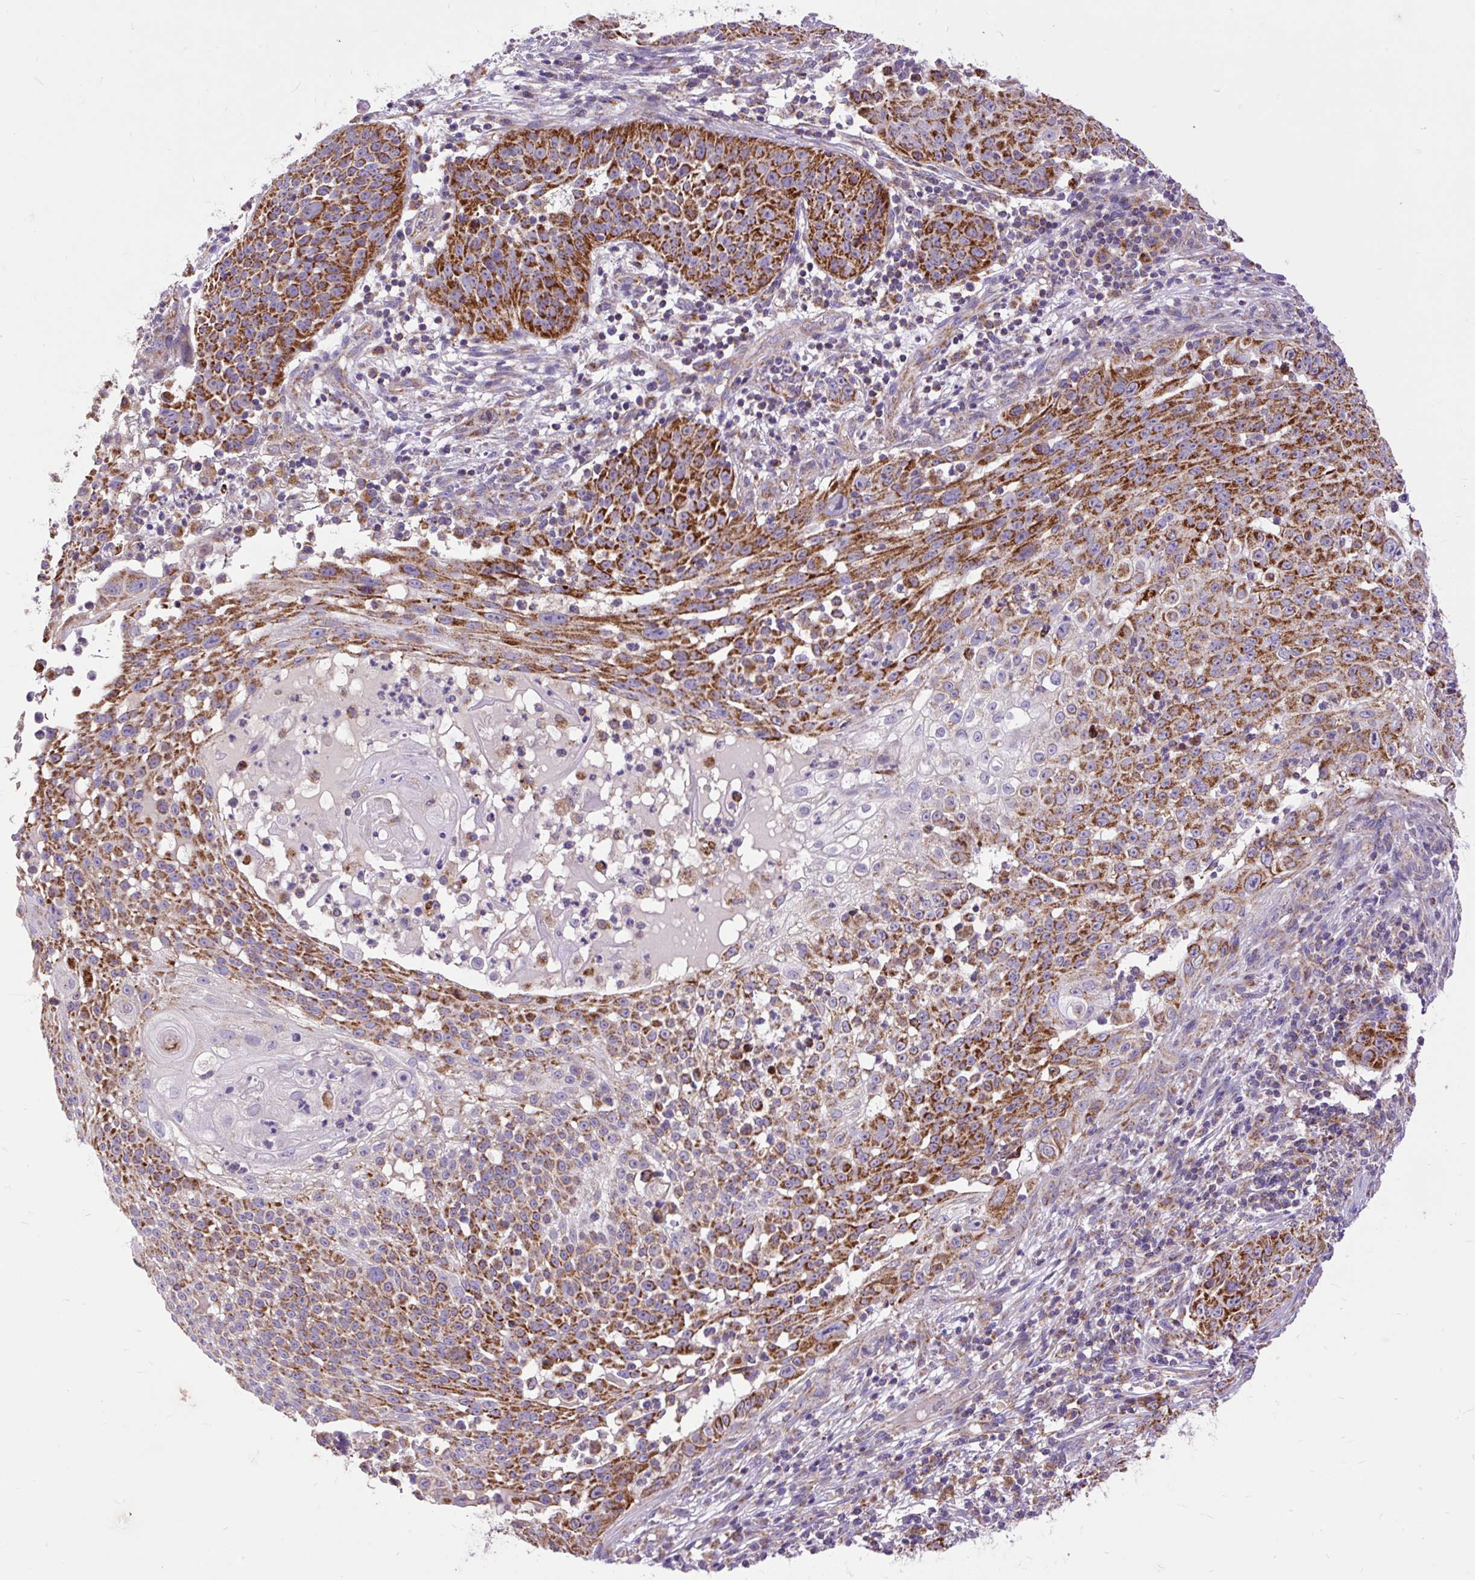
{"staining": {"intensity": "strong", "quantity": ">75%", "location": "cytoplasmic/membranous"}, "tissue": "skin cancer", "cell_type": "Tumor cells", "image_type": "cancer", "snomed": [{"axis": "morphology", "description": "Squamous cell carcinoma, NOS"}, {"axis": "topography", "description": "Skin"}], "caption": "A high-resolution photomicrograph shows immunohistochemistry (IHC) staining of skin cancer, which displays strong cytoplasmic/membranous positivity in about >75% of tumor cells.", "gene": "TOMM40", "patient": {"sex": "male", "age": 24}}